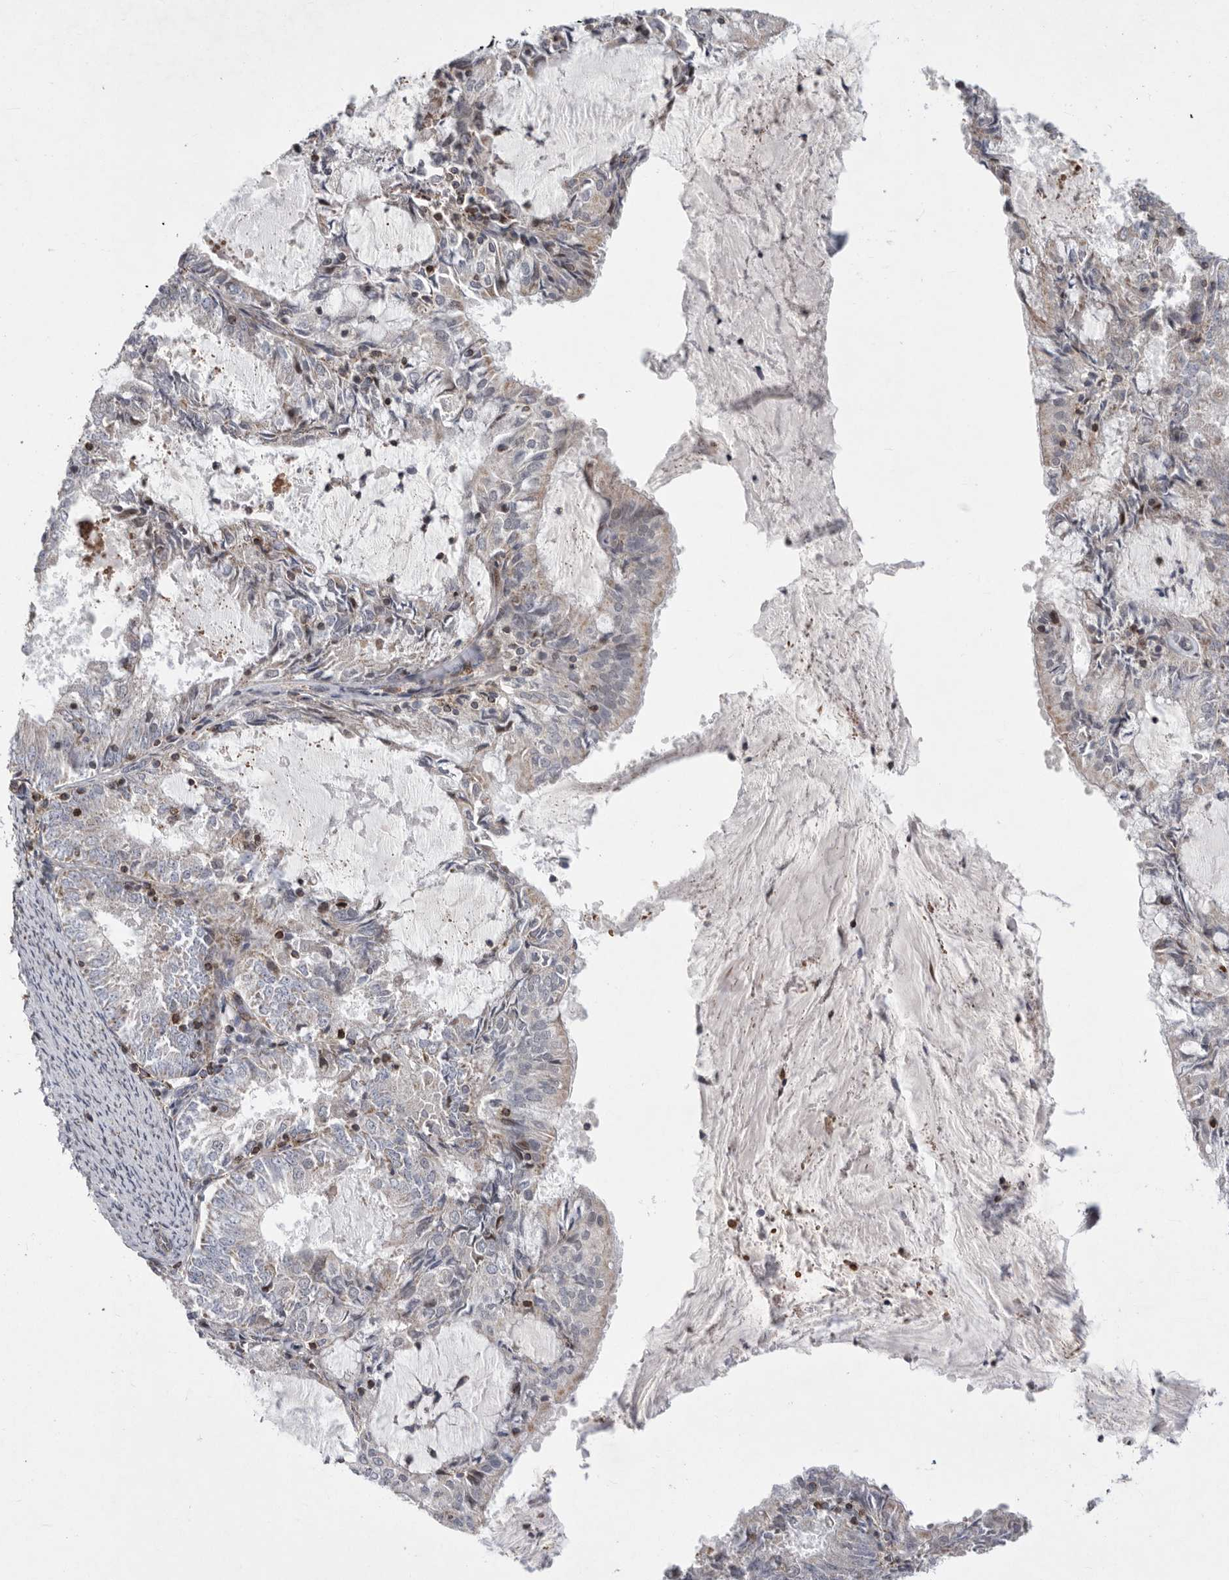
{"staining": {"intensity": "negative", "quantity": "none", "location": "none"}, "tissue": "endometrial cancer", "cell_type": "Tumor cells", "image_type": "cancer", "snomed": [{"axis": "morphology", "description": "Adenocarcinoma, NOS"}, {"axis": "topography", "description": "Endometrium"}], "caption": "This is a histopathology image of immunohistochemistry staining of endometrial adenocarcinoma, which shows no staining in tumor cells. Nuclei are stained in blue.", "gene": "MPZL1", "patient": {"sex": "female", "age": 57}}